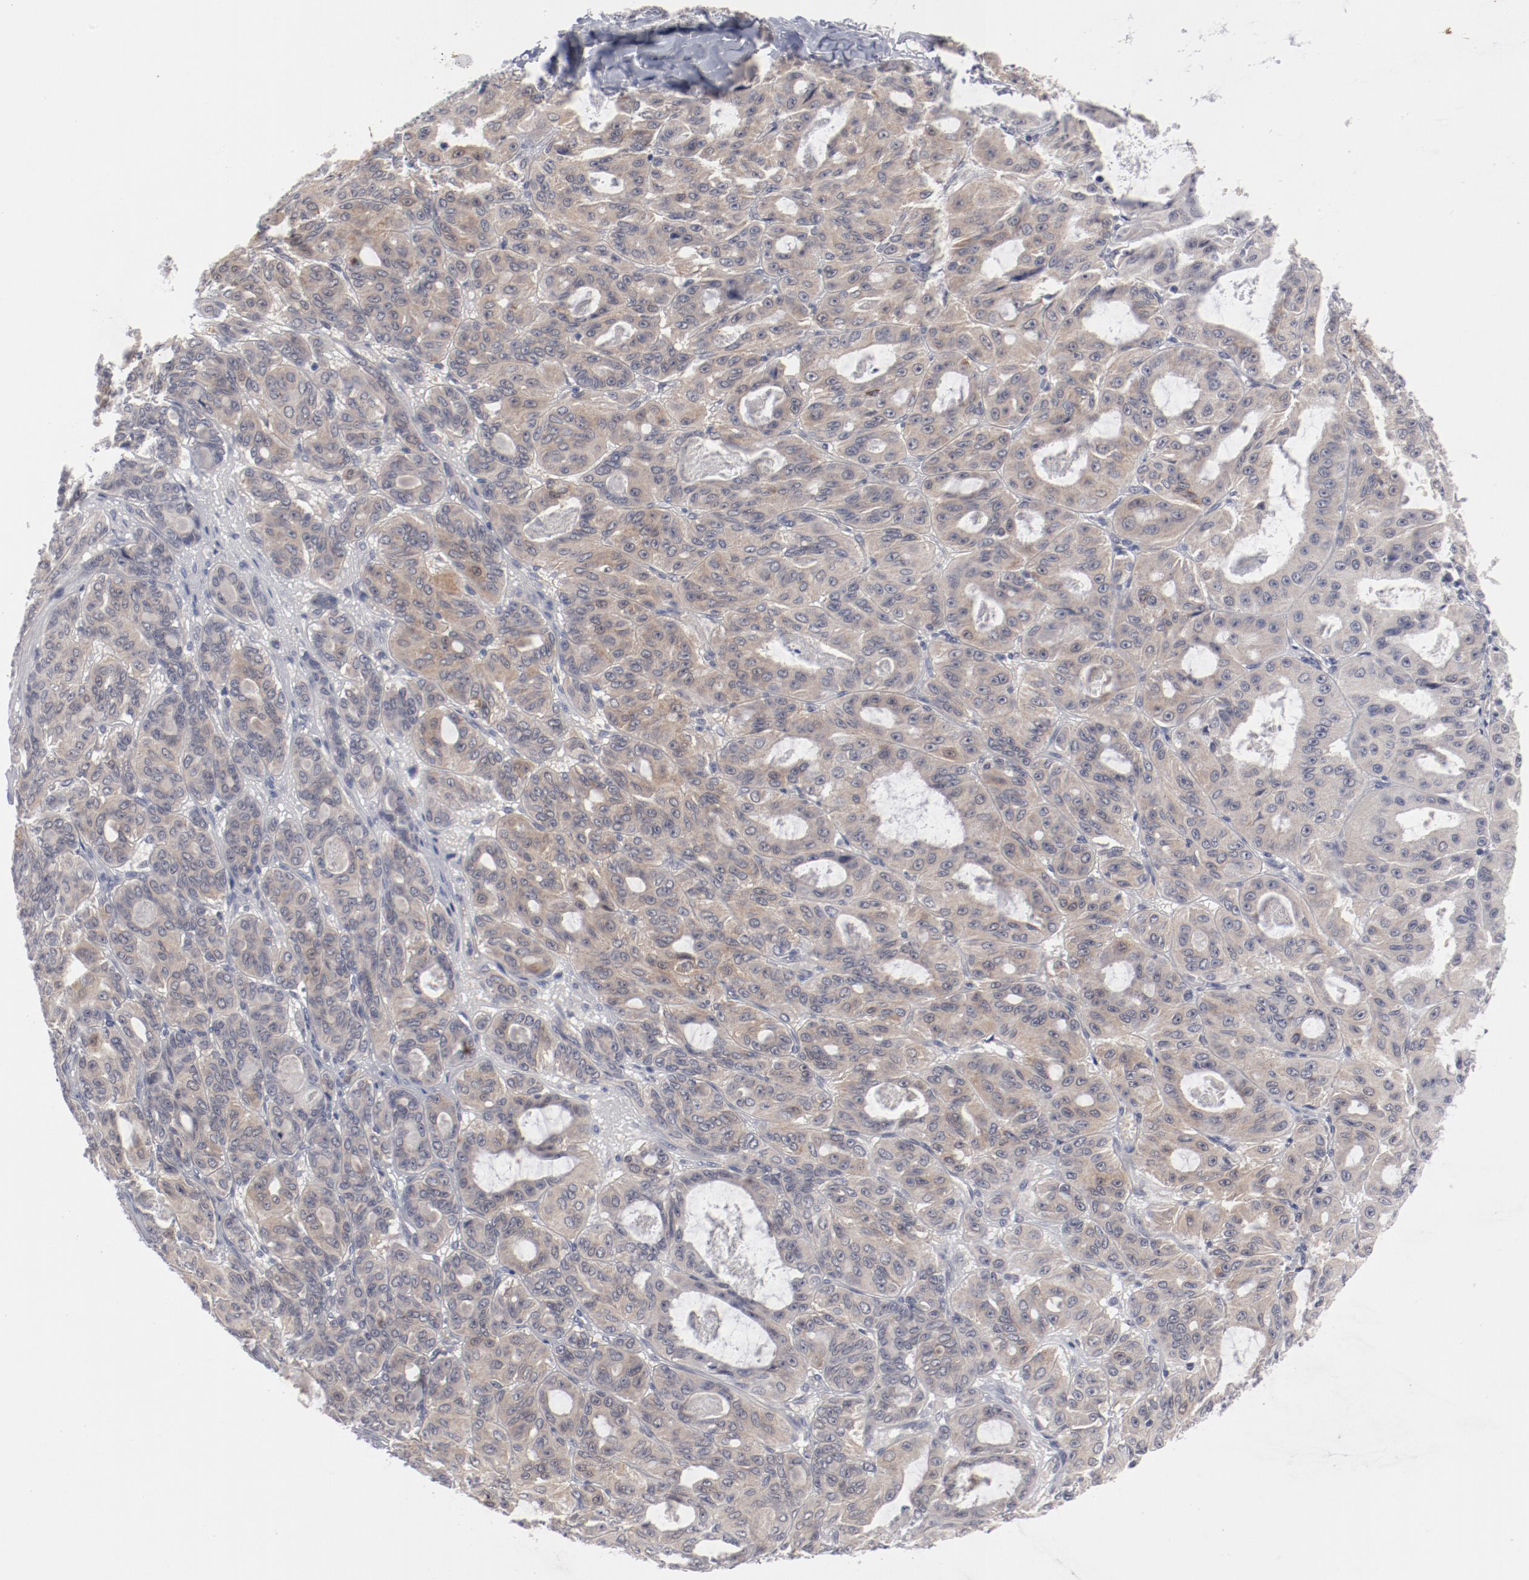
{"staining": {"intensity": "weak", "quantity": "25%-75%", "location": "cytoplasmic/membranous"}, "tissue": "ovarian cancer", "cell_type": "Tumor cells", "image_type": "cancer", "snomed": [{"axis": "morphology", "description": "Carcinoma, endometroid"}, {"axis": "topography", "description": "Ovary"}], "caption": "A brown stain shows weak cytoplasmic/membranous positivity of a protein in ovarian endometroid carcinoma tumor cells.", "gene": "SH3BGR", "patient": {"sex": "female", "age": 61}}